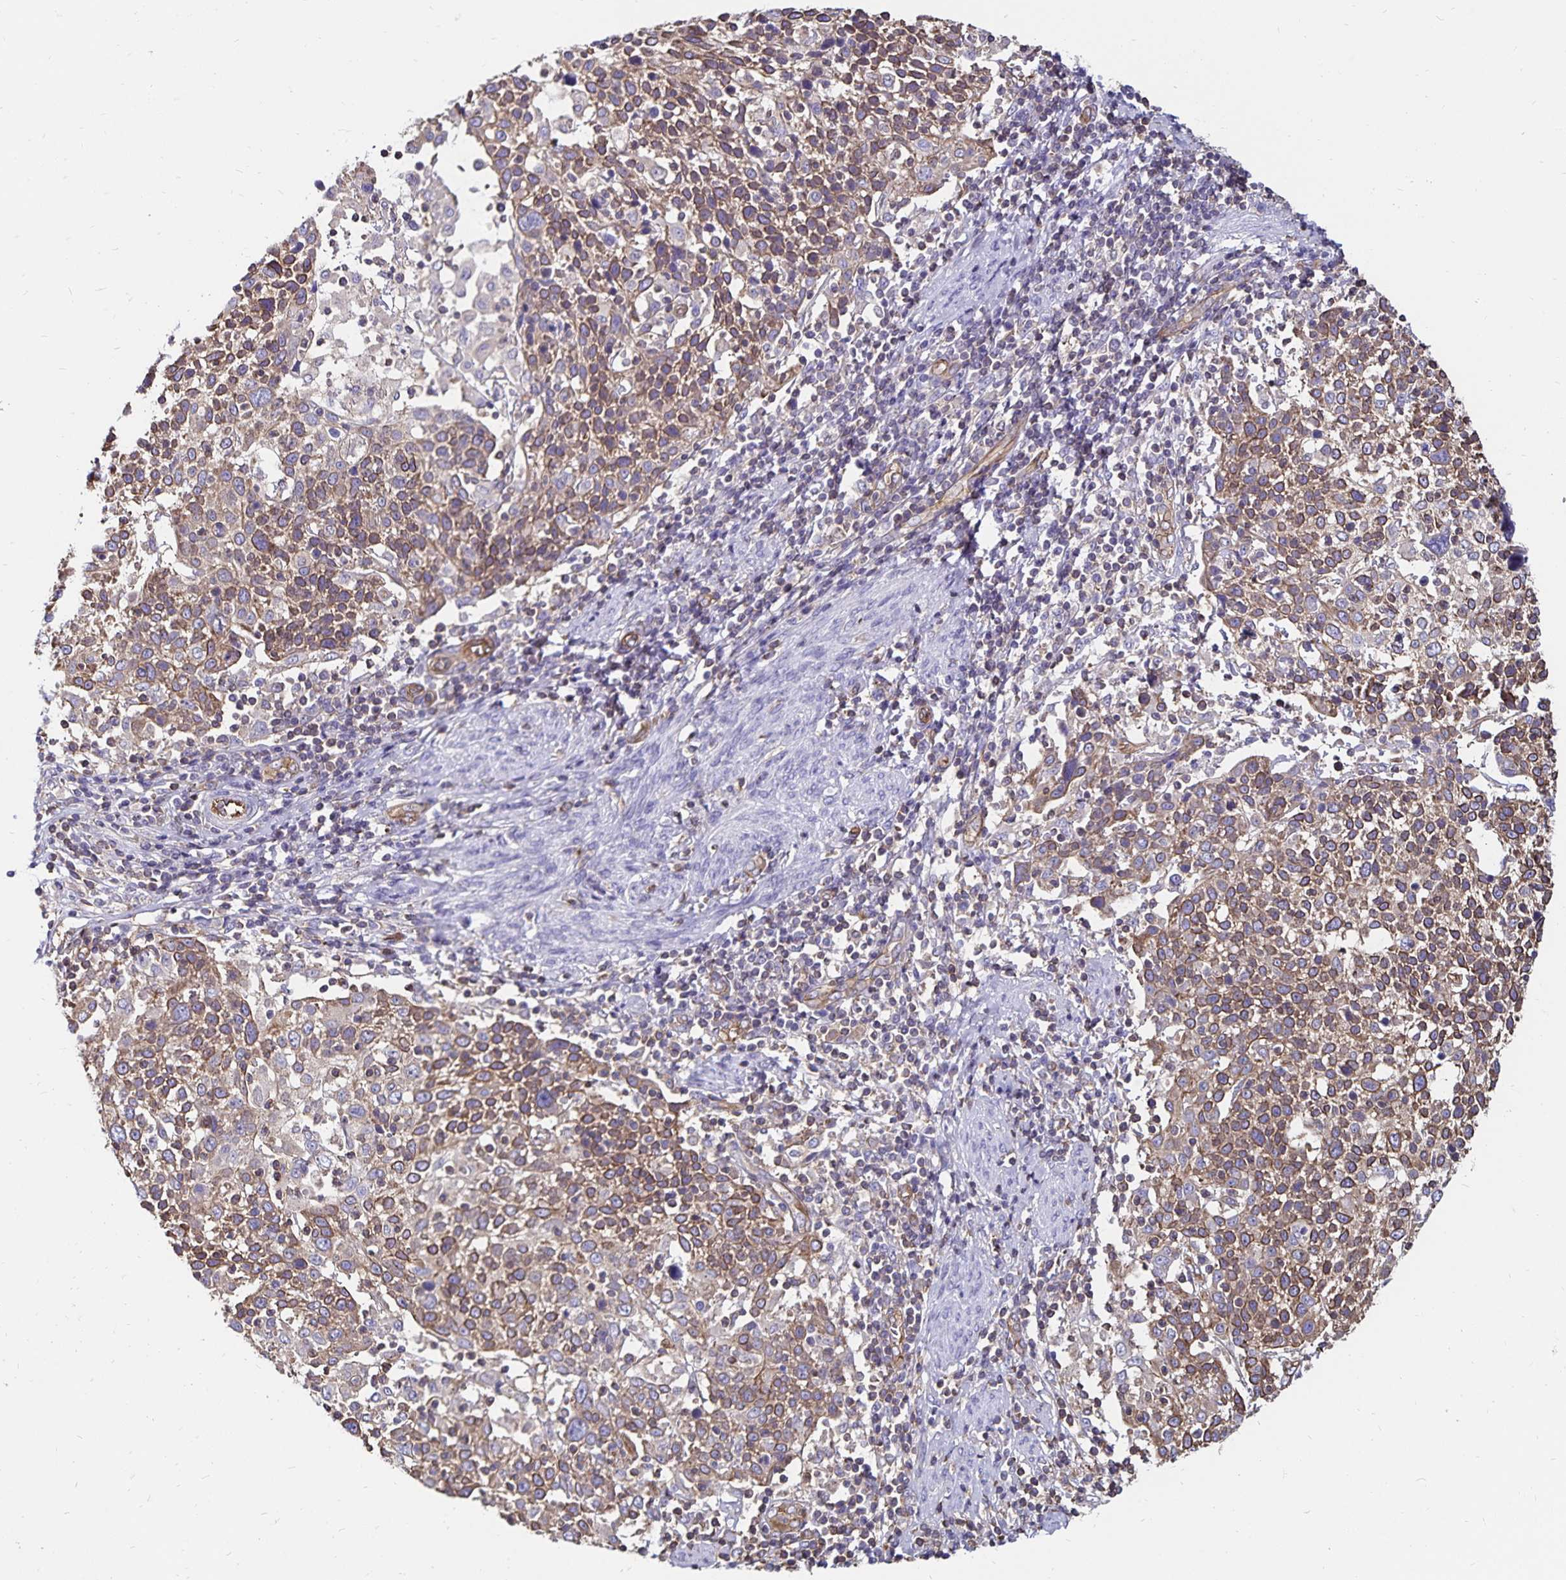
{"staining": {"intensity": "moderate", "quantity": "25%-75%", "location": "cytoplasmic/membranous"}, "tissue": "cervical cancer", "cell_type": "Tumor cells", "image_type": "cancer", "snomed": [{"axis": "morphology", "description": "Squamous cell carcinoma, NOS"}, {"axis": "topography", "description": "Cervix"}], "caption": "Cervical cancer (squamous cell carcinoma) stained with DAB immunohistochemistry (IHC) demonstrates medium levels of moderate cytoplasmic/membranous staining in approximately 25%-75% of tumor cells. (brown staining indicates protein expression, while blue staining denotes nuclei).", "gene": "RPRML", "patient": {"sex": "female", "age": 61}}